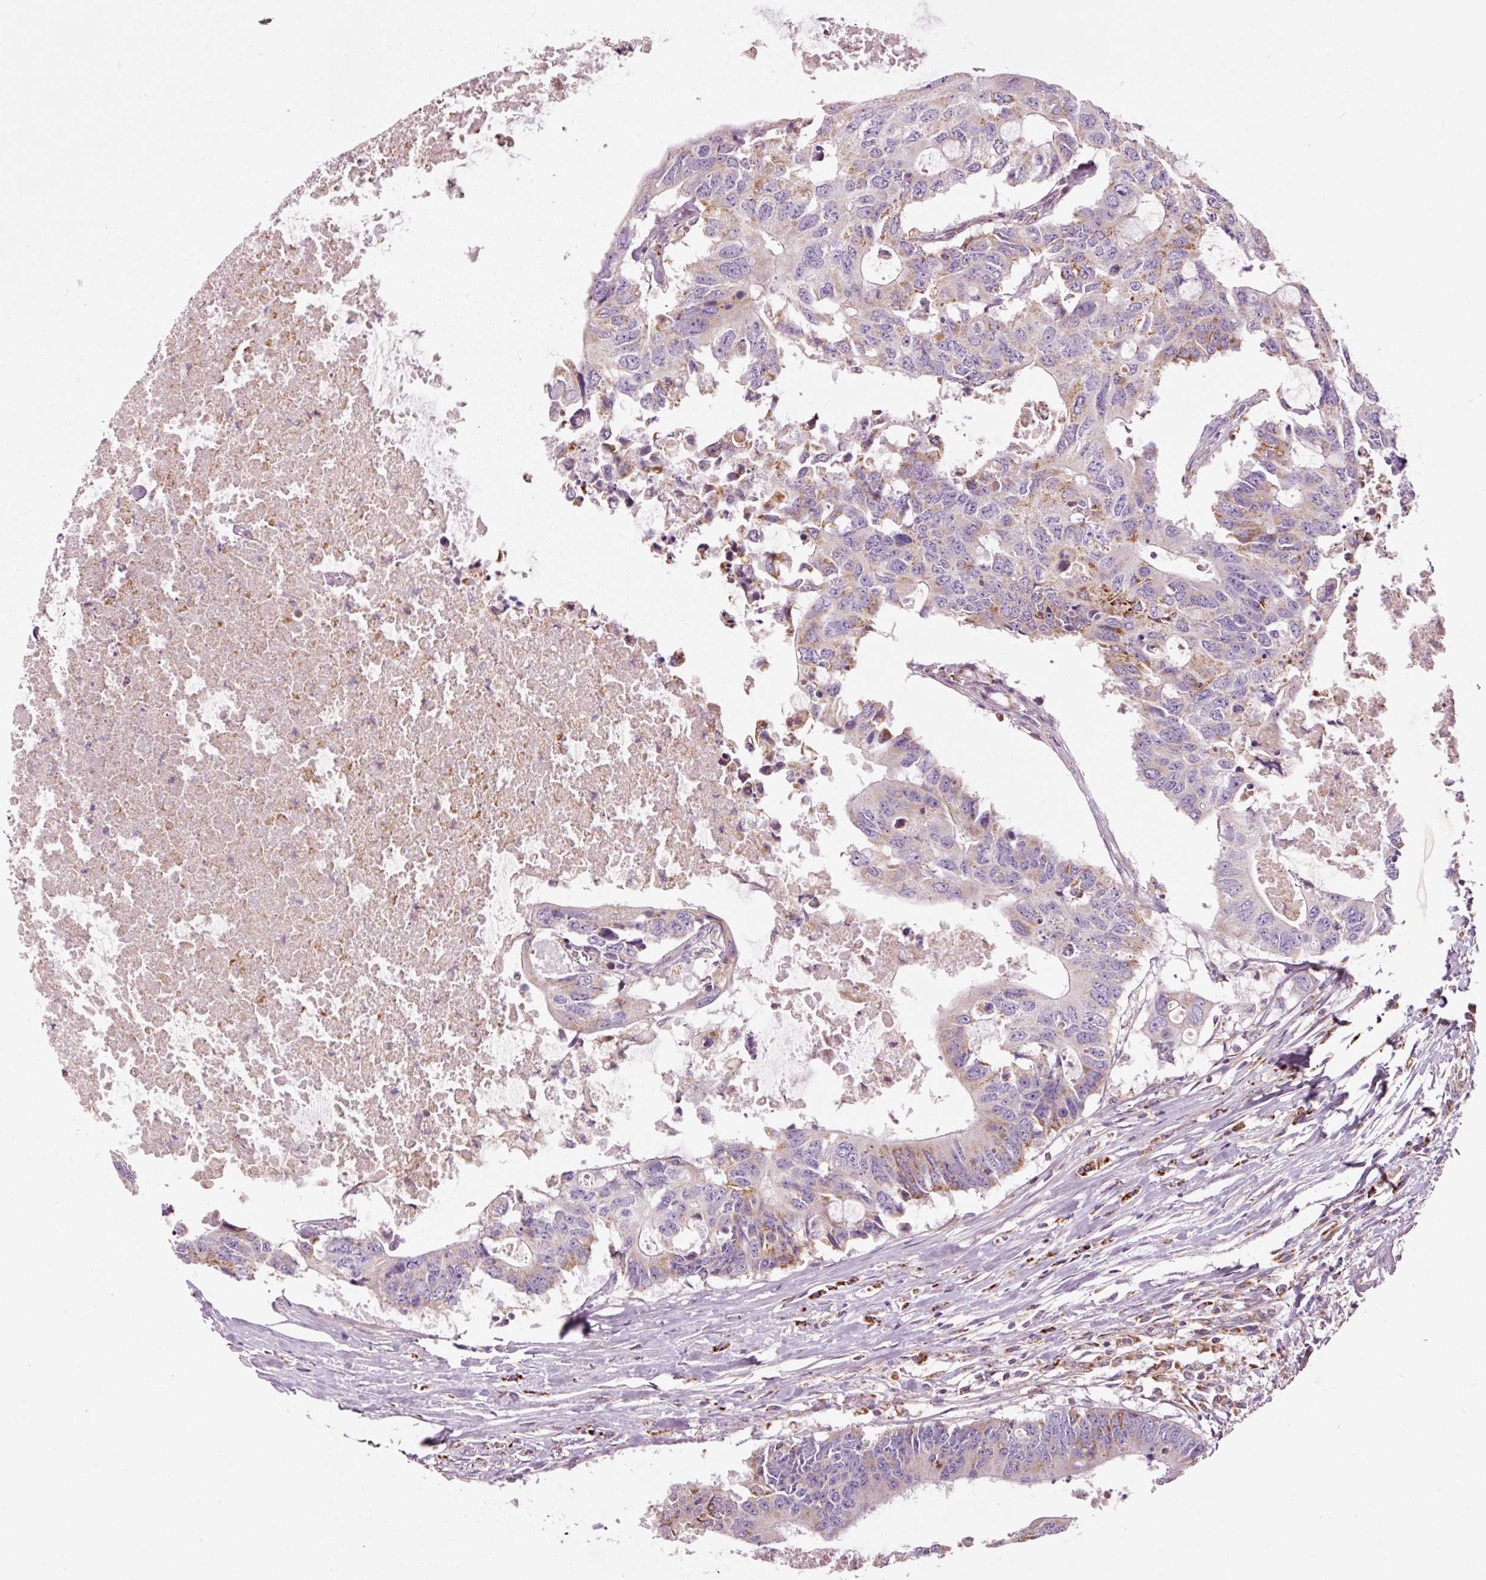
{"staining": {"intensity": "moderate", "quantity": "<25%", "location": "cytoplasmic/membranous"}, "tissue": "colorectal cancer", "cell_type": "Tumor cells", "image_type": "cancer", "snomed": [{"axis": "morphology", "description": "Adenocarcinoma, NOS"}, {"axis": "topography", "description": "Colon"}], "caption": "This photomicrograph reveals immunohistochemistry staining of adenocarcinoma (colorectal), with low moderate cytoplasmic/membranous positivity in approximately <25% of tumor cells.", "gene": "NDUFB4", "patient": {"sex": "male", "age": 71}}